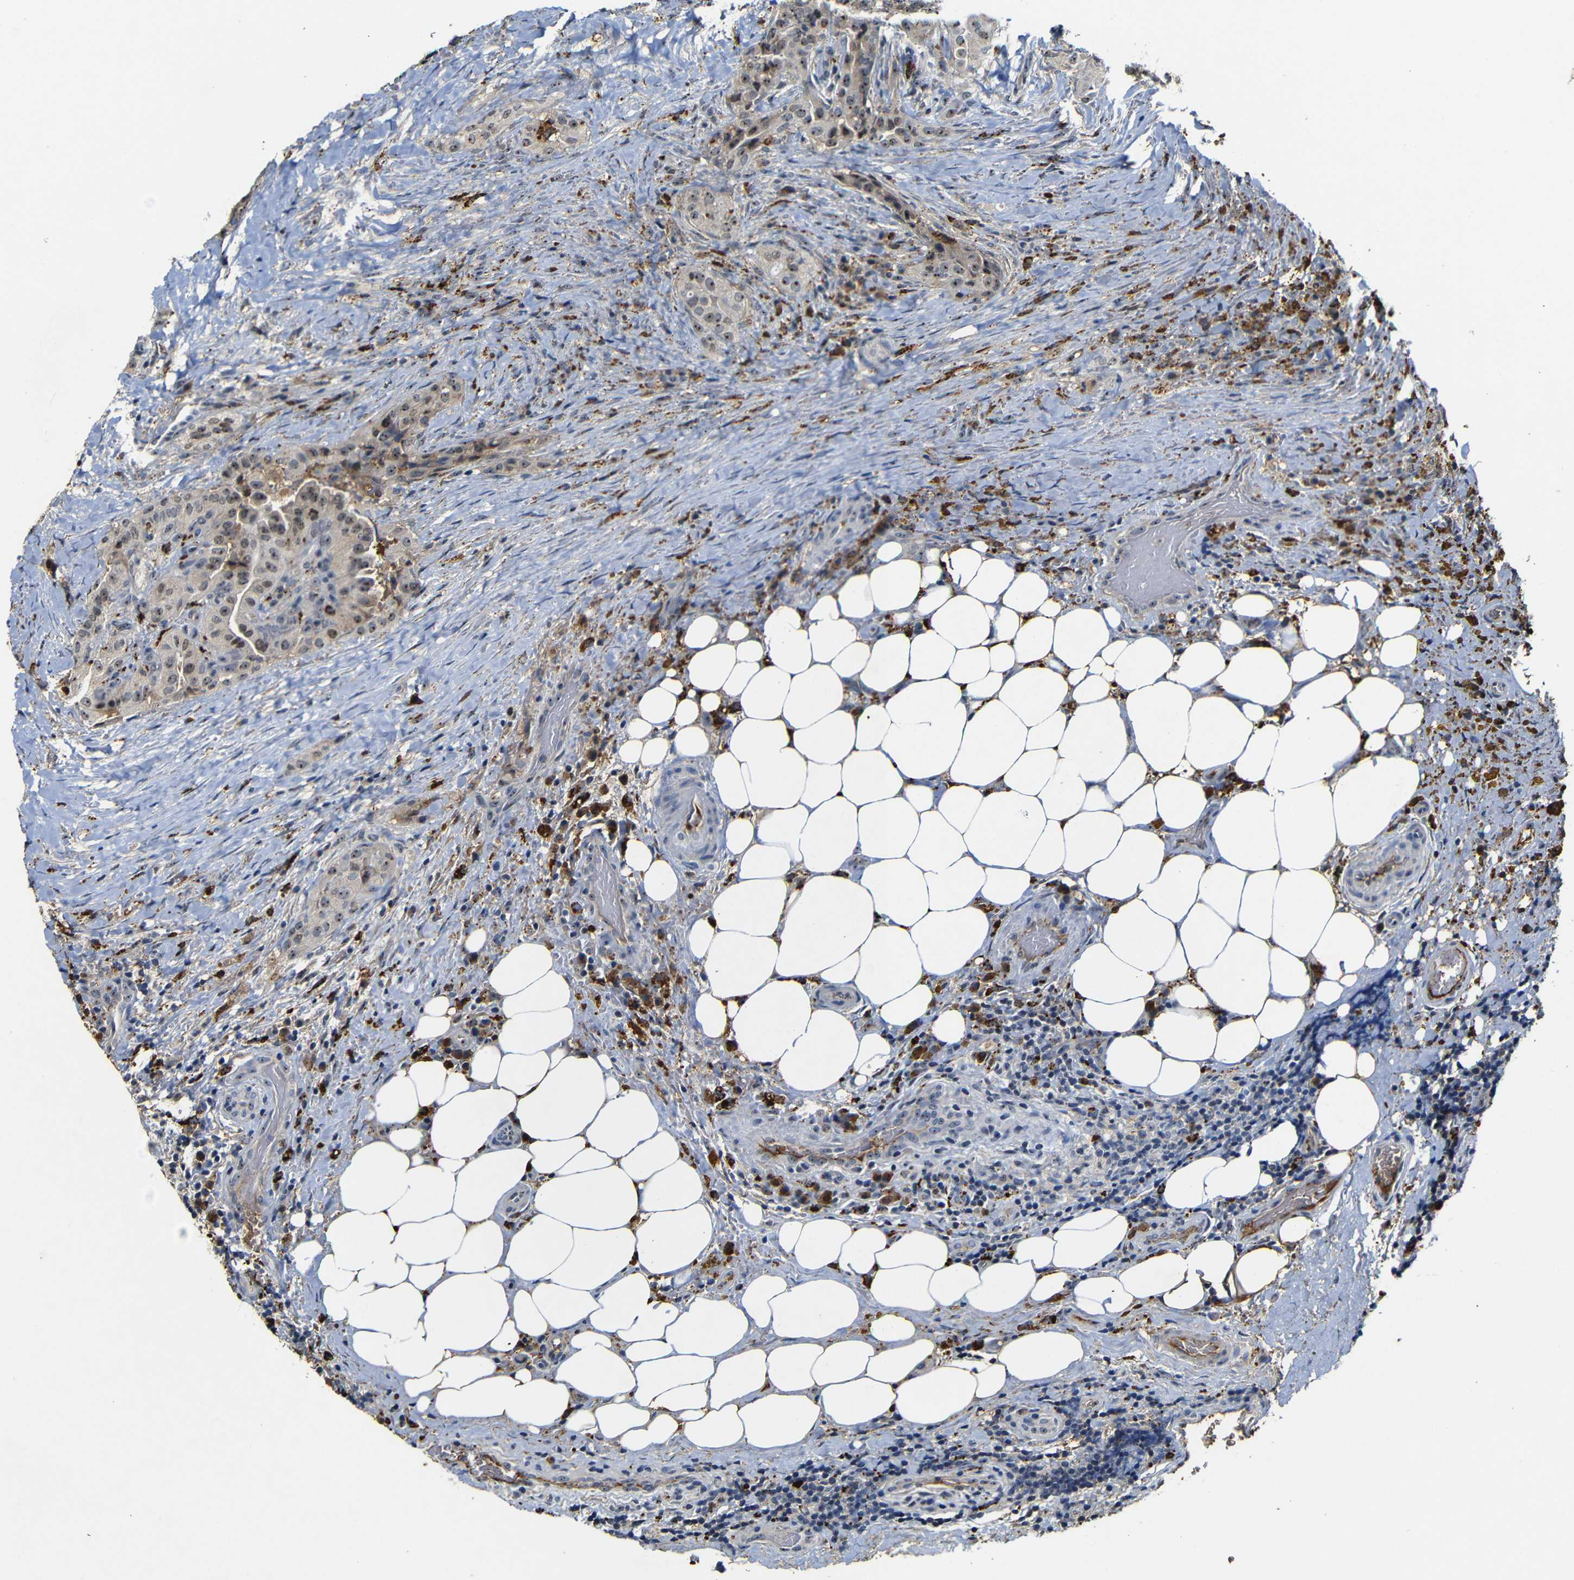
{"staining": {"intensity": "moderate", "quantity": ">75%", "location": "nuclear"}, "tissue": "thyroid cancer", "cell_type": "Tumor cells", "image_type": "cancer", "snomed": [{"axis": "morphology", "description": "Papillary adenocarcinoma, NOS"}, {"axis": "topography", "description": "Thyroid gland"}], "caption": "Thyroid papillary adenocarcinoma was stained to show a protein in brown. There is medium levels of moderate nuclear expression in approximately >75% of tumor cells. The protein is stained brown, and the nuclei are stained in blue (DAB IHC with brightfield microscopy, high magnification).", "gene": "MYC", "patient": {"sex": "male", "age": 77}}